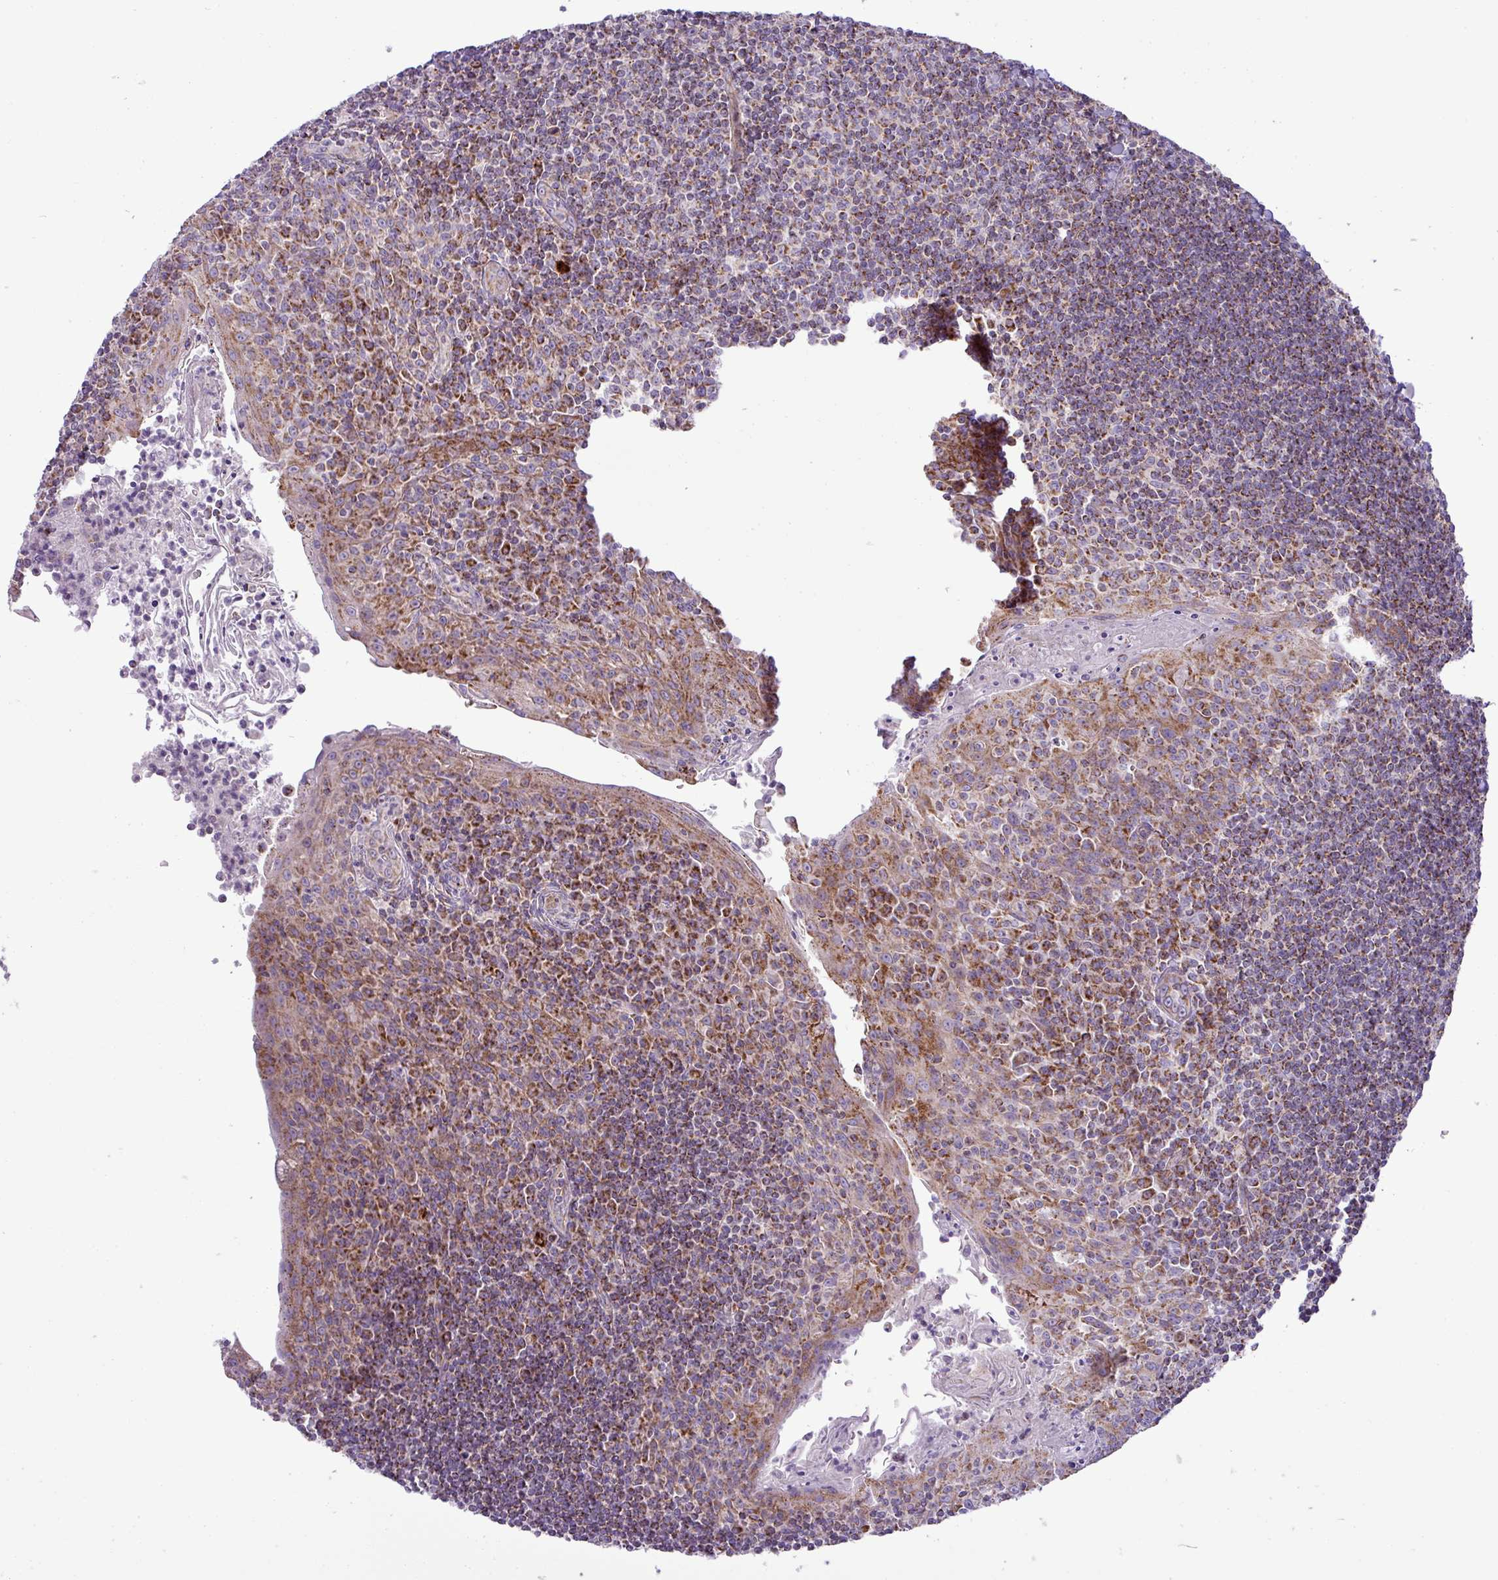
{"staining": {"intensity": "strong", "quantity": "<25%", "location": "cytoplasmic/membranous"}, "tissue": "tonsil", "cell_type": "Germinal center cells", "image_type": "normal", "snomed": [{"axis": "morphology", "description": "Normal tissue, NOS"}, {"axis": "topography", "description": "Tonsil"}], "caption": "Germinal center cells show strong cytoplasmic/membranous staining in approximately <25% of cells in benign tonsil.", "gene": "ZNF81", "patient": {"sex": "male", "age": 27}}